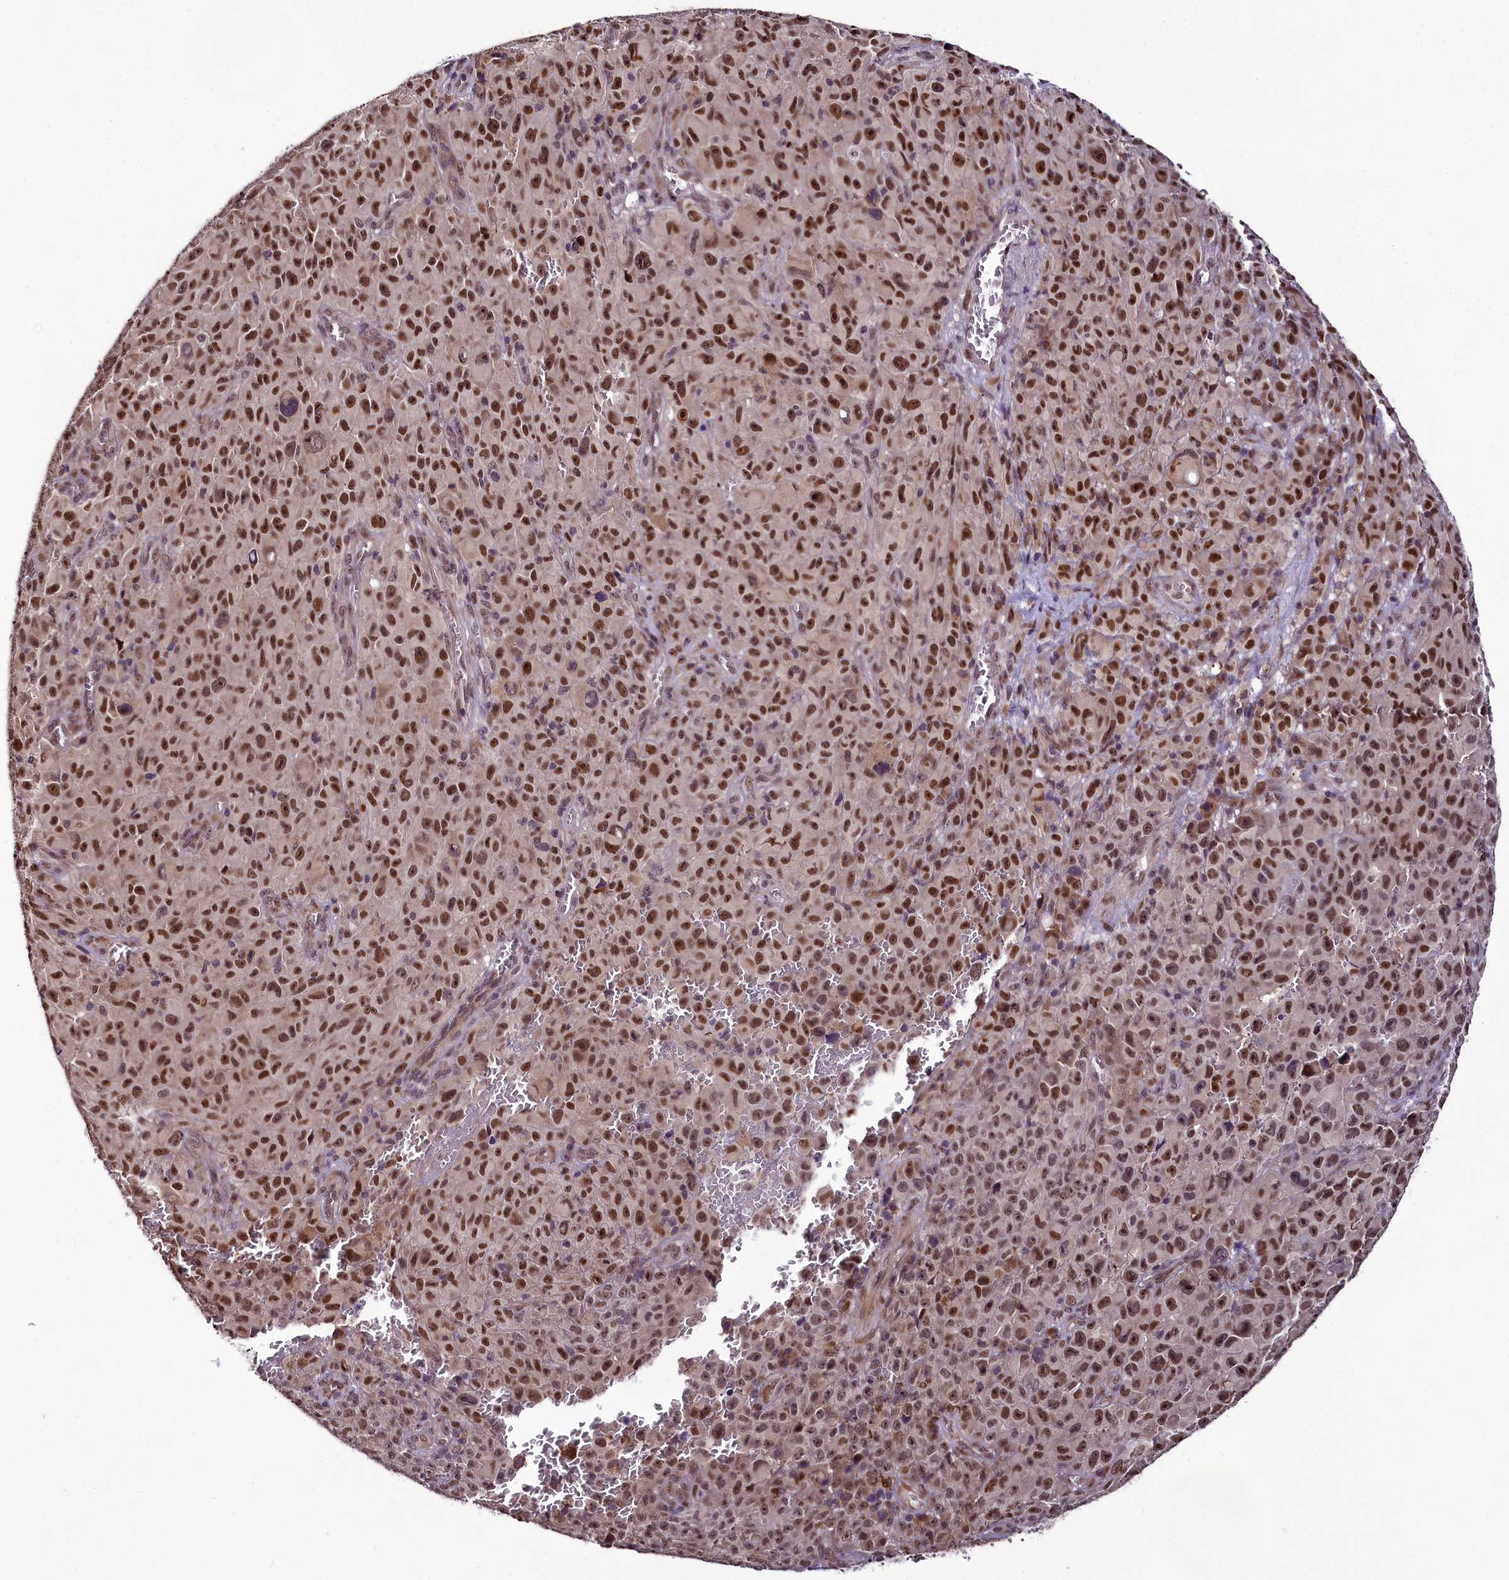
{"staining": {"intensity": "moderate", "quantity": ">75%", "location": "nuclear"}, "tissue": "melanoma", "cell_type": "Tumor cells", "image_type": "cancer", "snomed": [{"axis": "morphology", "description": "Malignant melanoma, NOS"}, {"axis": "topography", "description": "Skin"}], "caption": "Immunohistochemical staining of human malignant melanoma reveals medium levels of moderate nuclear protein expression in about >75% of tumor cells. Nuclei are stained in blue.", "gene": "RPUSD2", "patient": {"sex": "female", "age": 82}}